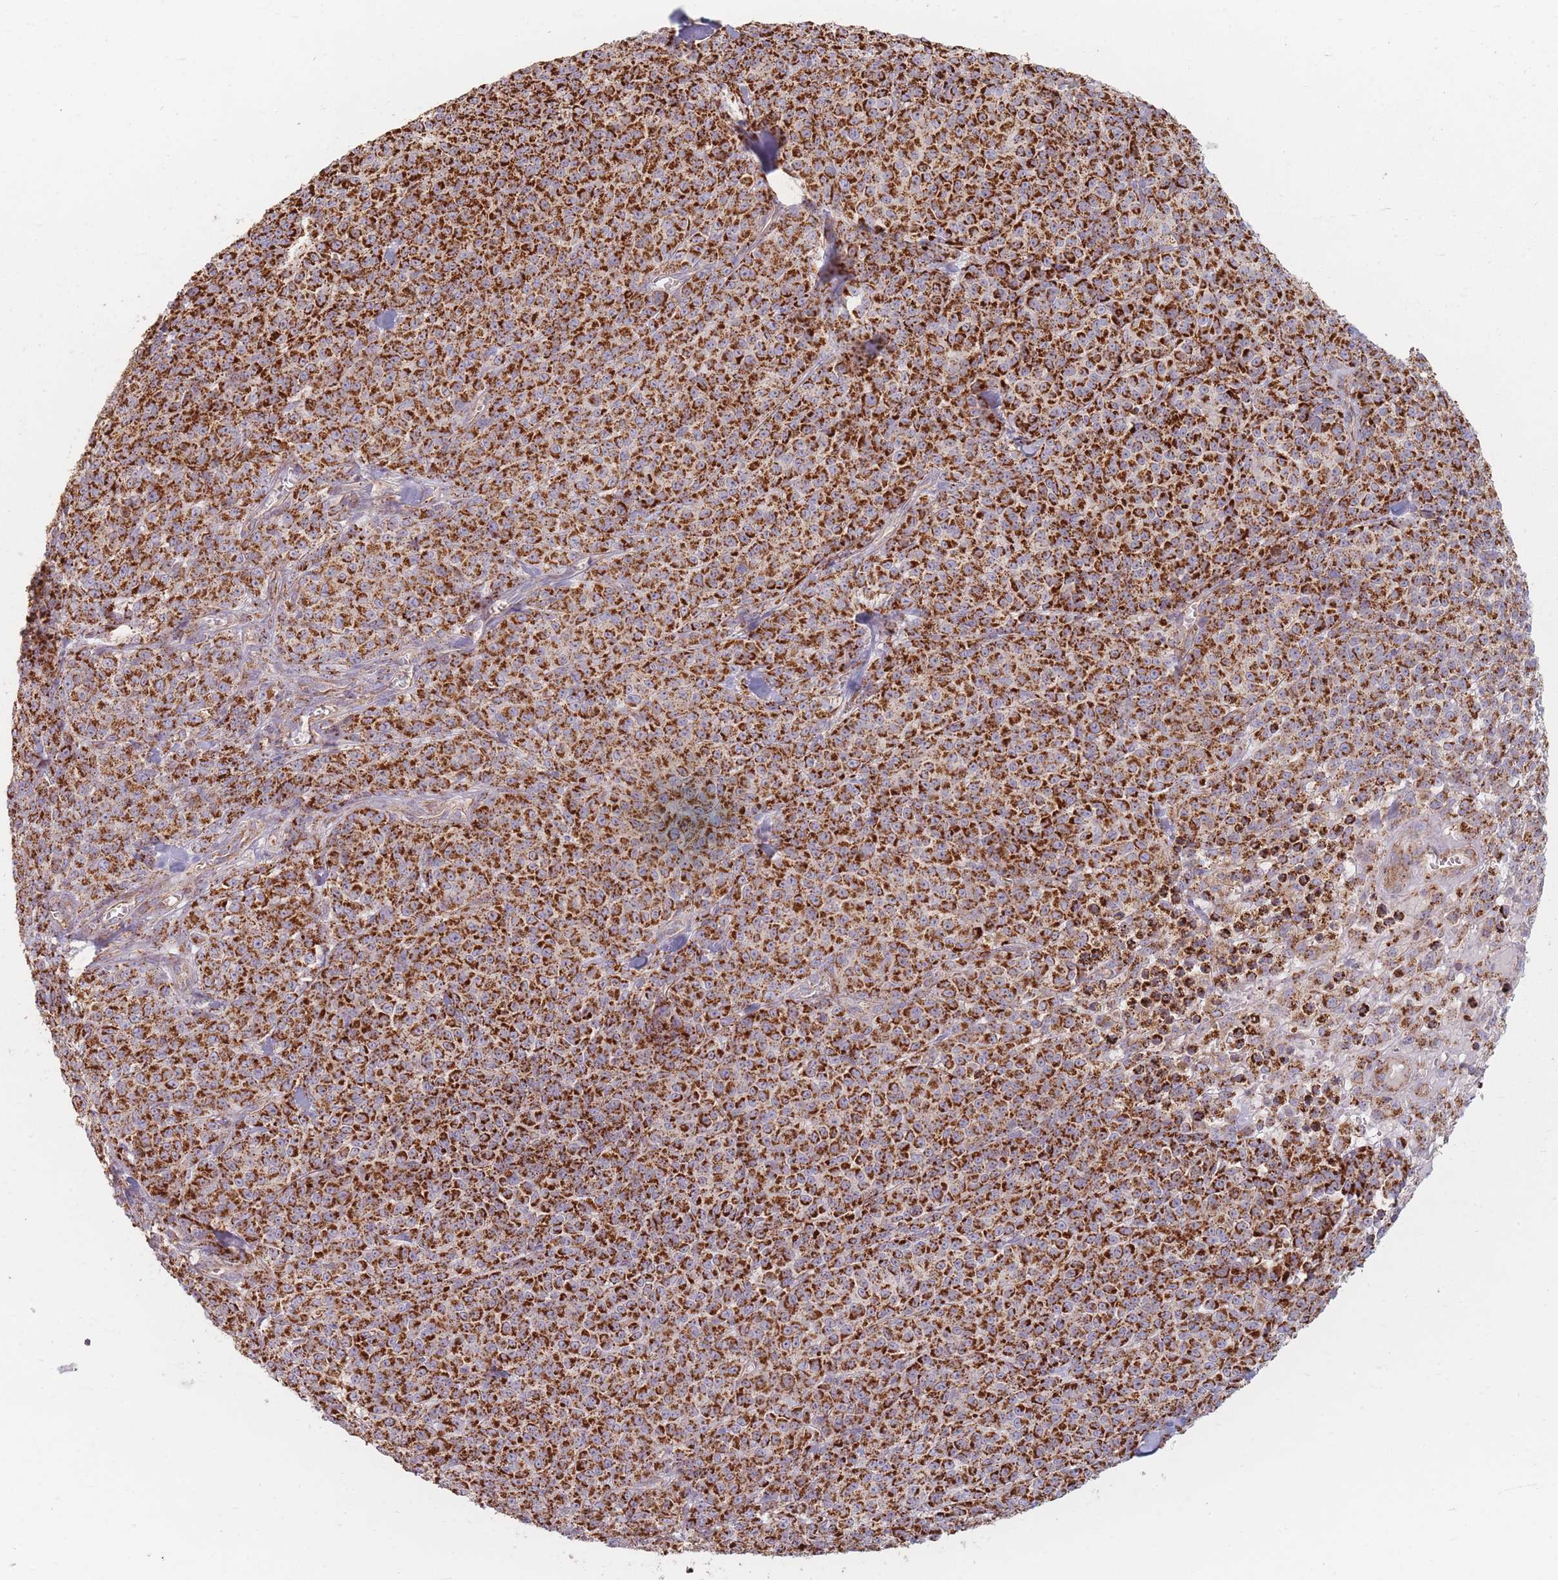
{"staining": {"intensity": "strong", "quantity": ">75%", "location": "cytoplasmic/membranous"}, "tissue": "melanoma", "cell_type": "Tumor cells", "image_type": "cancer", "snomed": [{"axis": "morphology", "description": "Normal tissue, NOS"}, {"axis": "morphology", "description": "Malignant melanoma, NOS"}, {"axis": "topography", "description": "Skin"}], "caption": "This image demonstrates IHC staining of human melanoma, with high strong cytoplasmic/membranous positivity in approximately >75% of tumor cells.", "gene": "ESRP2", "patient": {"sex": "female", "age": 34}}